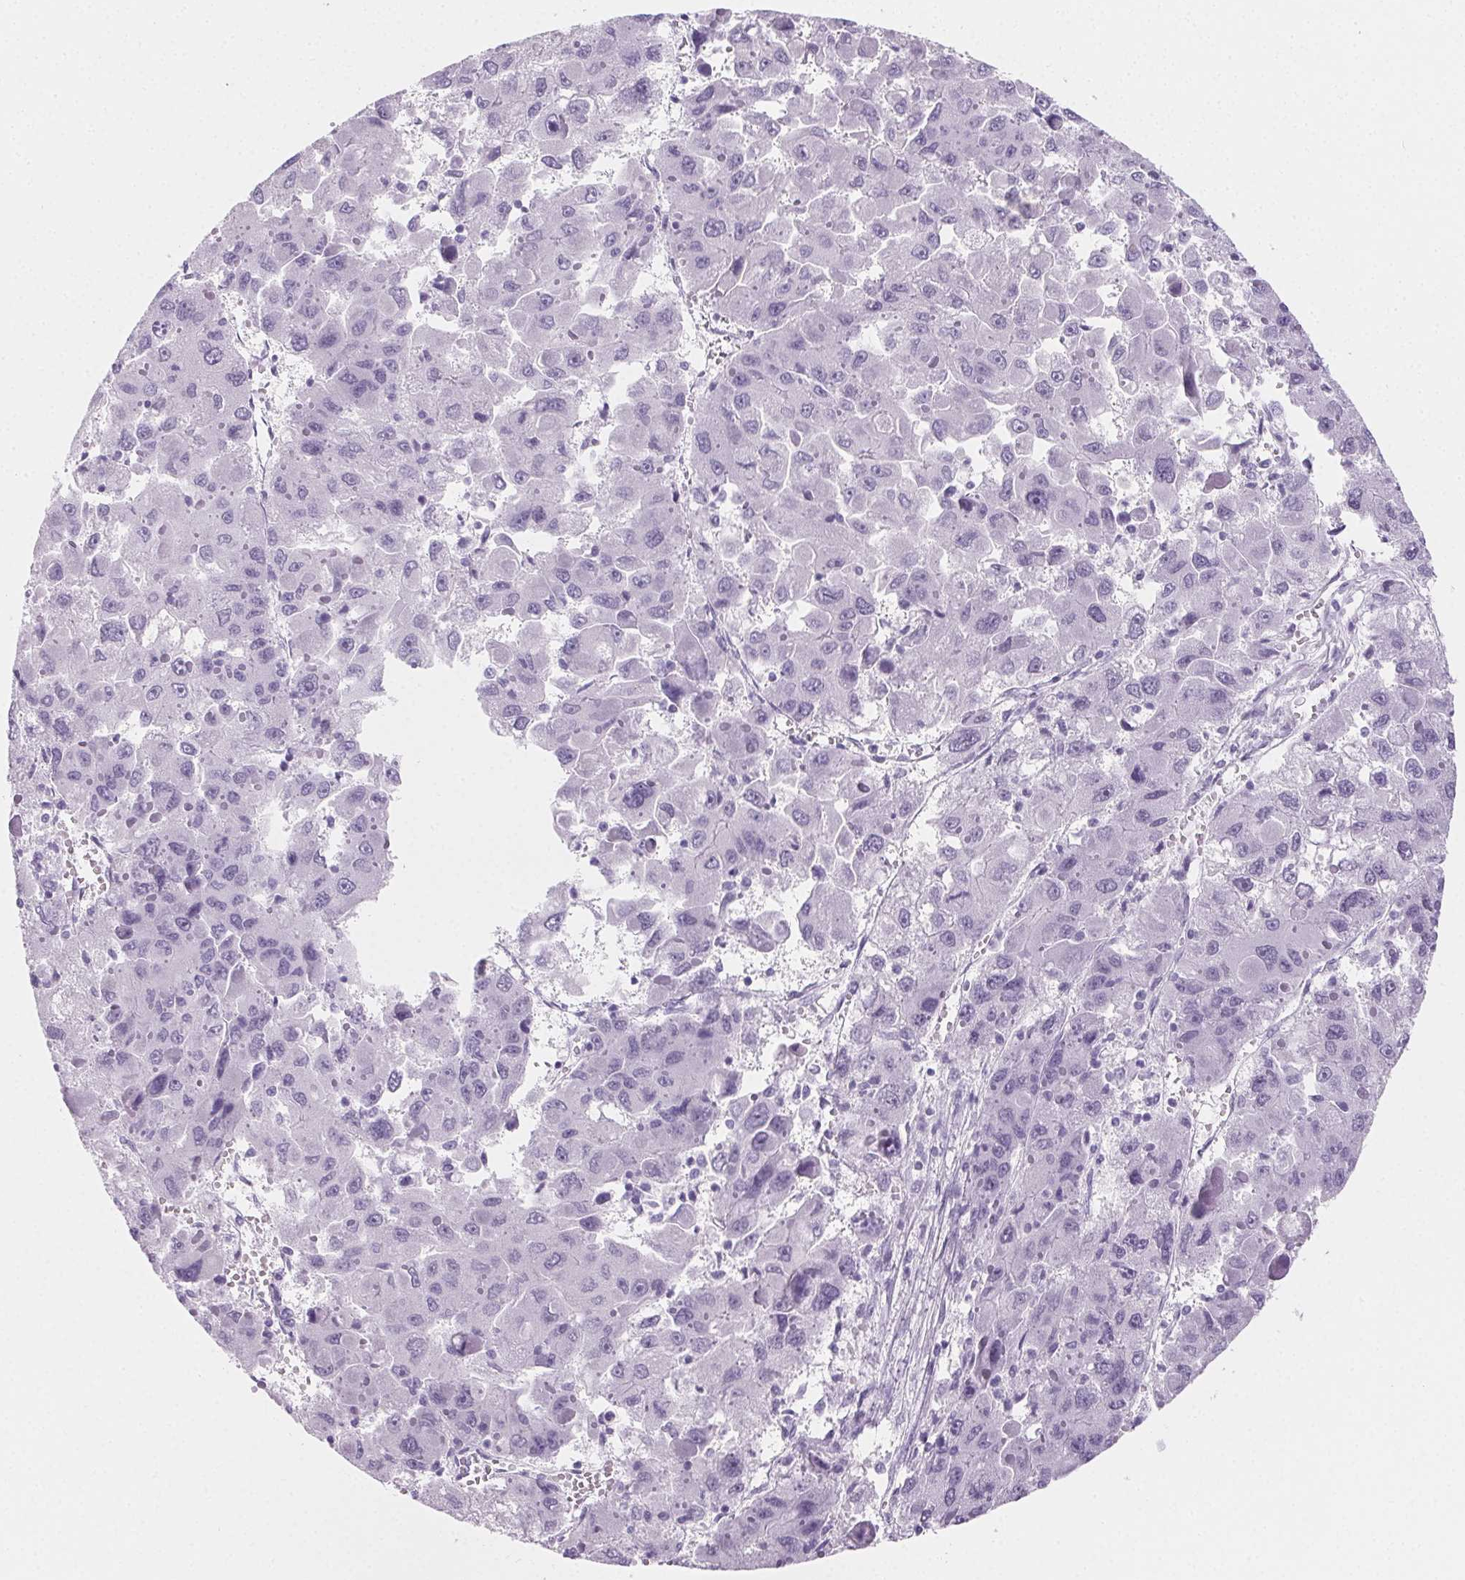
{"staining": {"intensity": "negative", "quantity": "none", "location": "none"}, "tissue": "liver cancer", "cell_type": "Tumor cells", "image_type": "cancer", "snomed": [{"axis": "morphology", "description": "Carcinoma, Hepatocellular, NOS"}, {"axis": "topography", "description": "Liver"}], "caption": "This is an IHC photomicrograph of liver cancer. There is no positivity in tumor cells.", "gene": "PRSS3", "patient": {"sex": "female", "age": 41}}